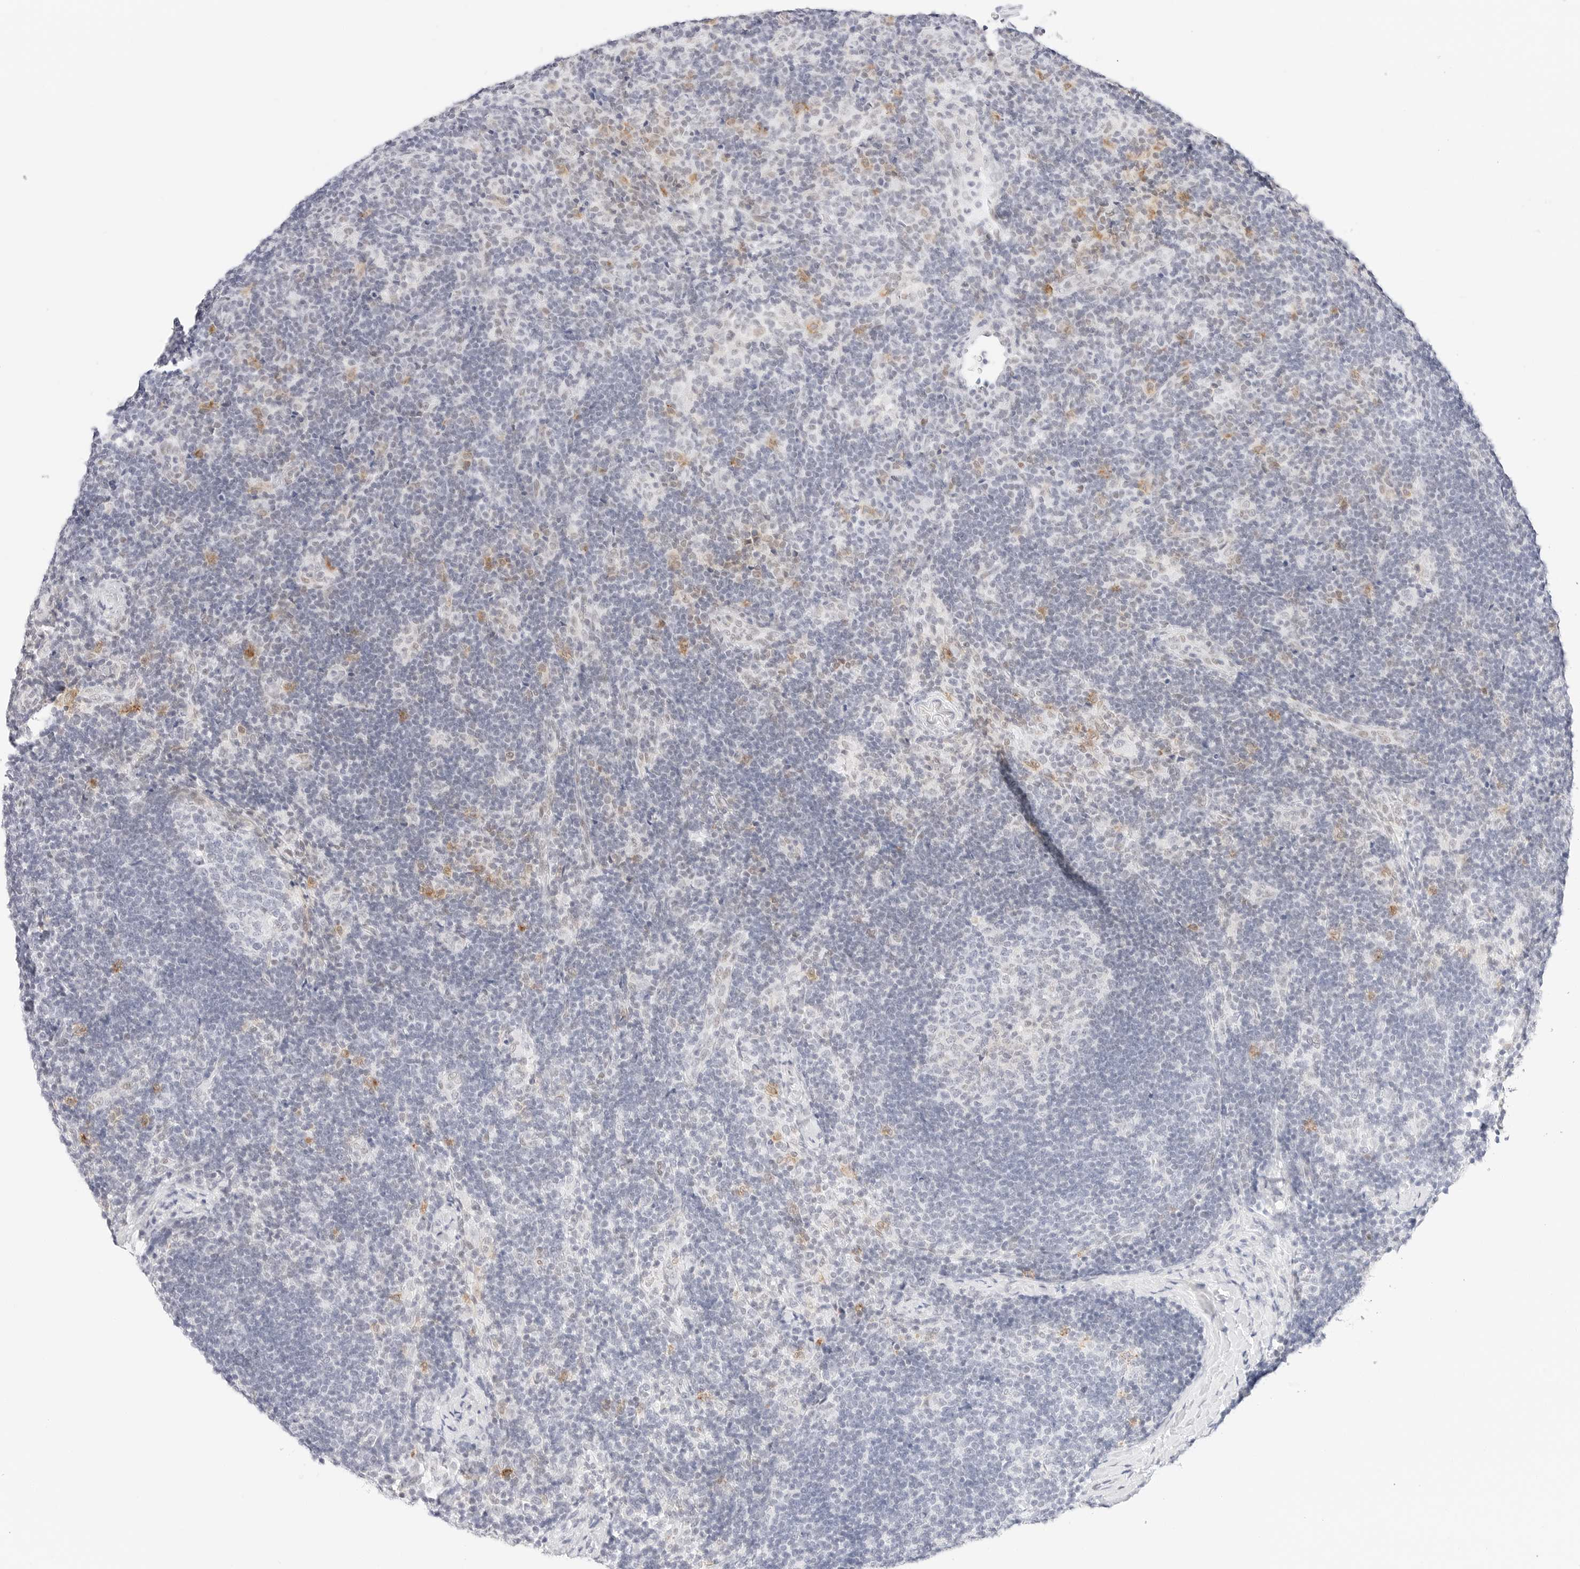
{"staining": {"intensity": "negative", "quantity": "none", "location": "none"}, "tissue": "lymph node", "cell_type": "Germinal center cells", "image_type": "normal", "snomed": [{"axis": "morphology", "description": "Normal tissue, NOS"}, {"axis": "topography", "description": "Lymph node"}], "caption": "A high-resolution photomicrograph shows IHC staining of unremarkable lymph node, which displays no significant expression in germinal center cells.", "gene": "CDH1", "patient": {"sex": "female", "age": 22}}